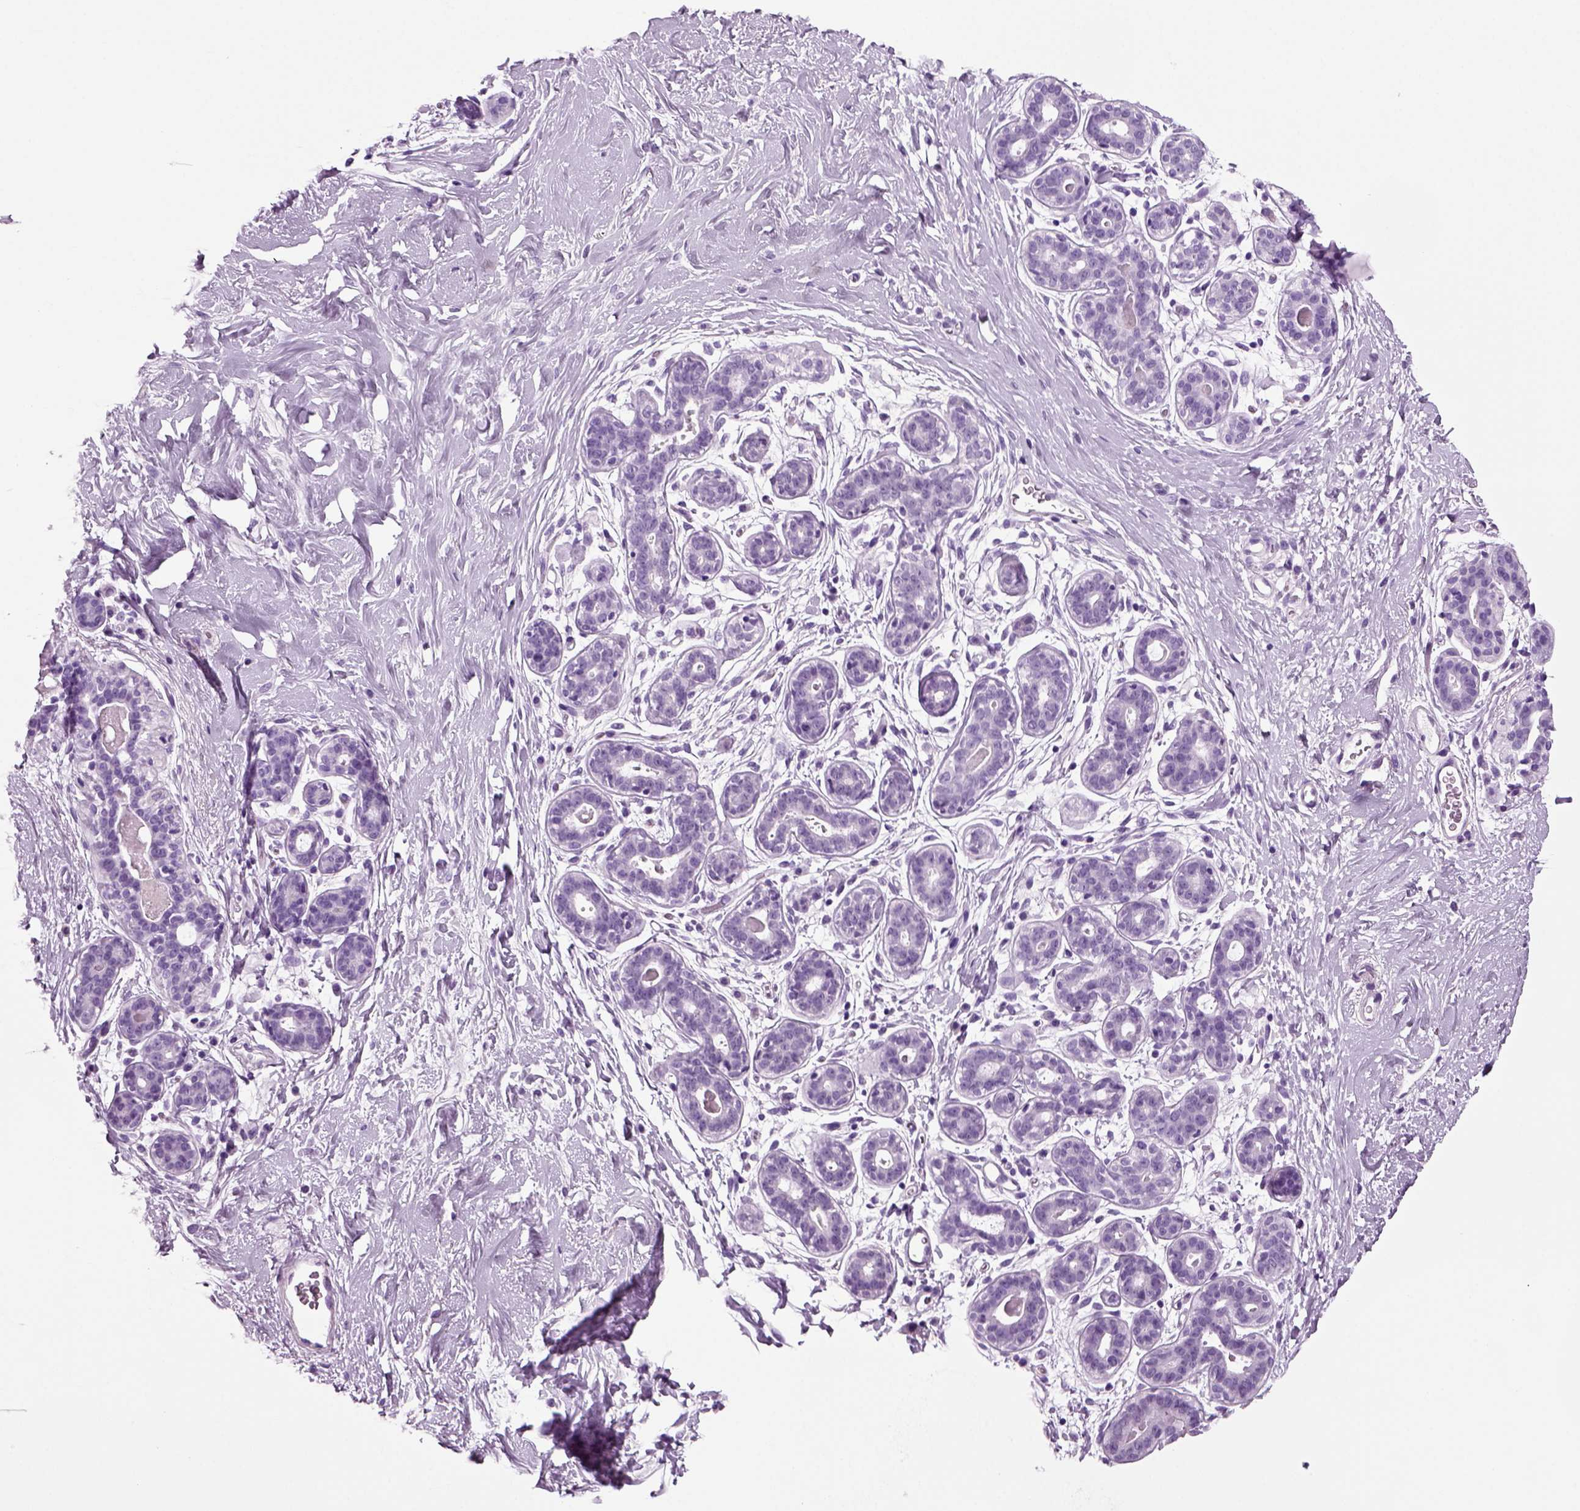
{"staining": {"intensity": "negative", "quantity": "none", "location": "none"}, "tissue": "breast", "cell_type": "Adipocytes", "image_type": "normal", "snomed": [{"axis": "morphology", "description": "Normal tissue, NOS"}, {"axis": "topography", "description": "Breast"}], "caption": "DAB (3,3'-diaminobenzidine) immunohistochemical staining of benign breast displays no significant expression in adipocytes.", "gene": "CD109", "patient": {"sex": "female", "age": 43}}